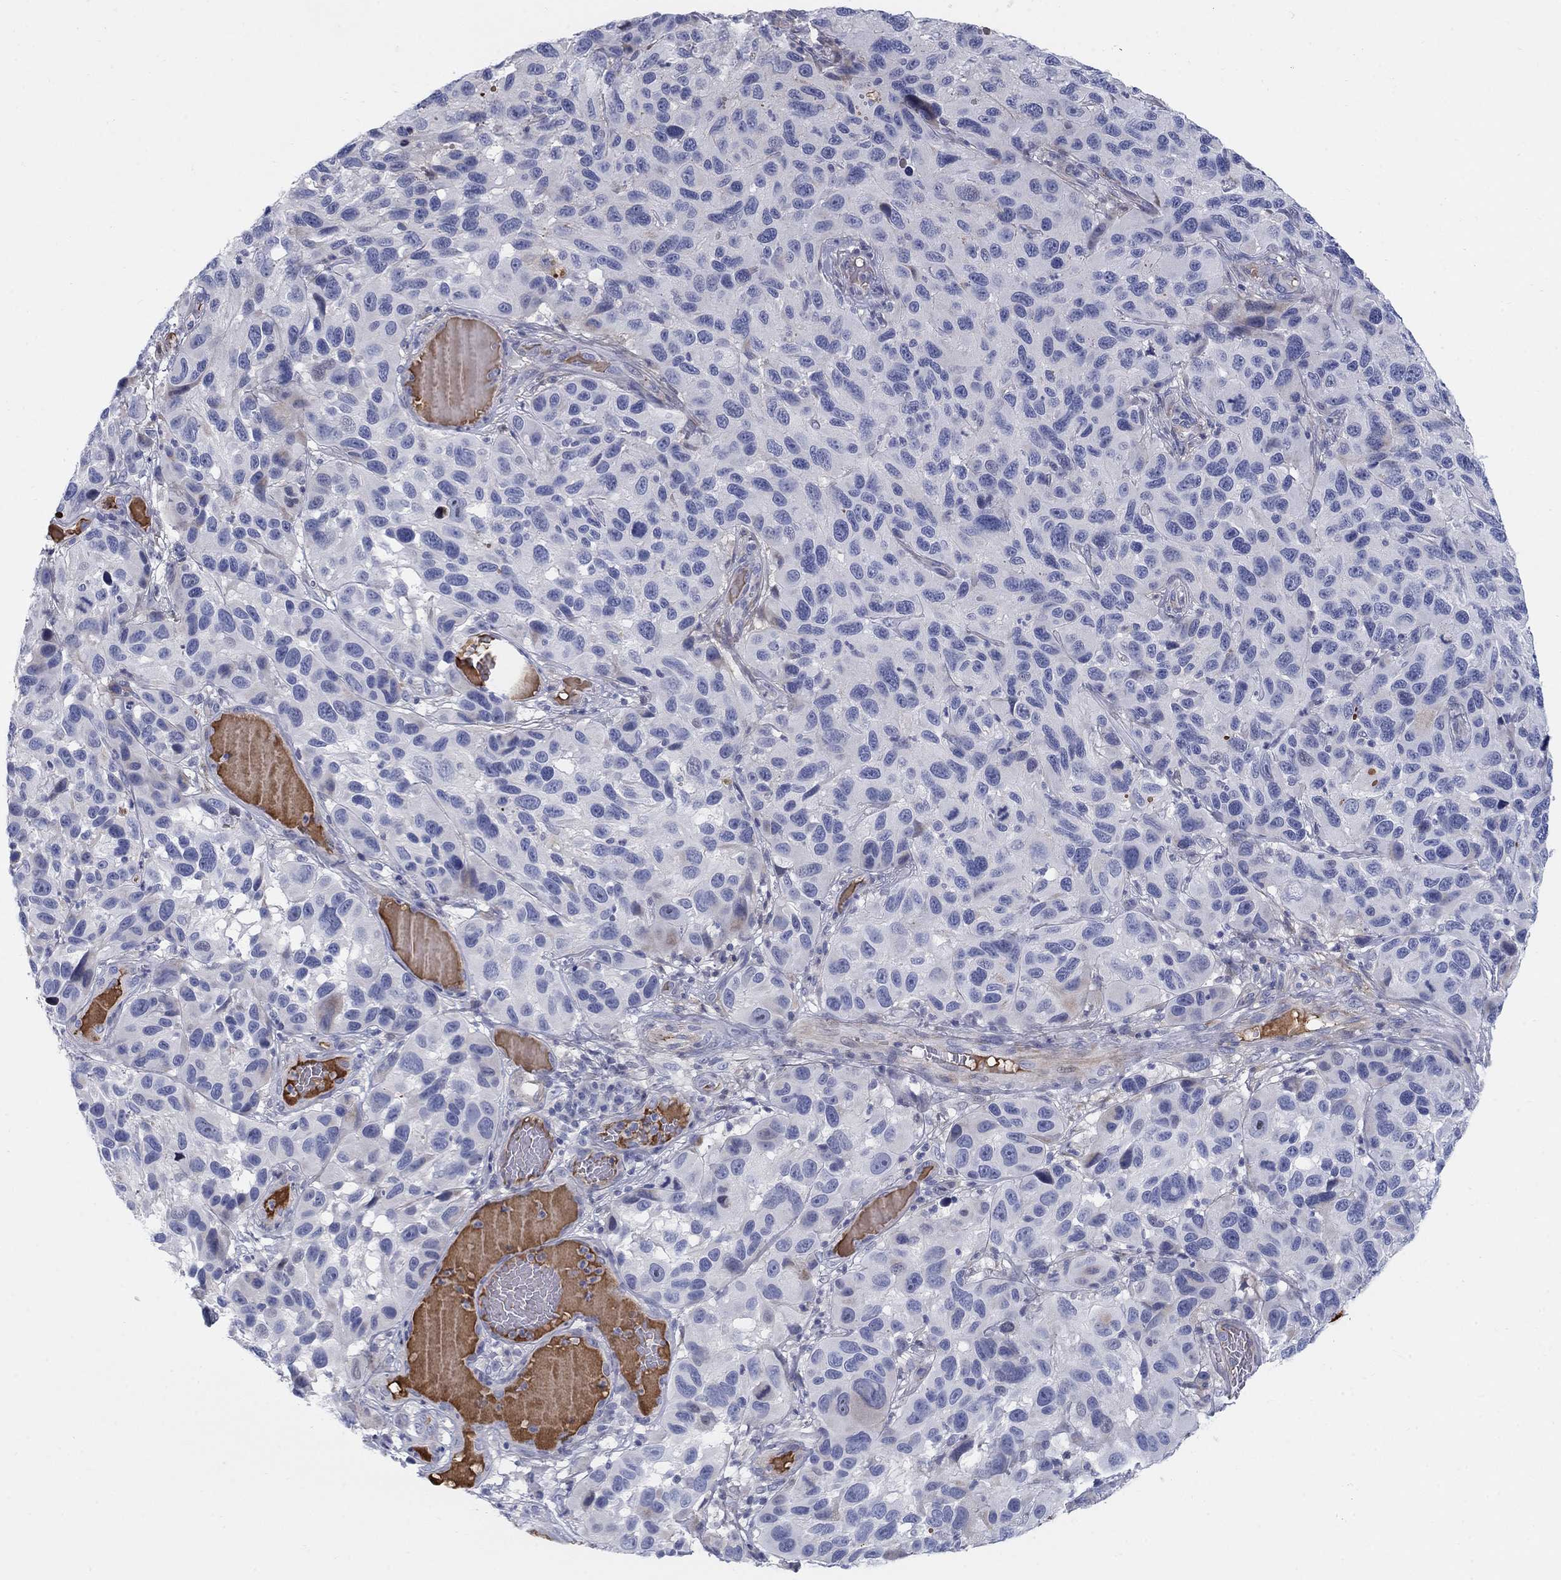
{"staining": {"intensity": "negative", "quantity": "none", "location": "none"}, "tissue": "melanoma", "cell_type": "Tumor cells", "image_type": "cancer", "snomed": [{"axis": "morphology", "description": "Malignant melanoma, NOS"}, {"axis": "topography", "description": "Skin"}], "caption": "Immunohistochemistry (IHC) photomicrograph of melanoma stained for a protein (brown), which exhibits no positivity in tumor cells.", "gene": "HEATR4", "patient": {"sex": "male", "age": 53}}